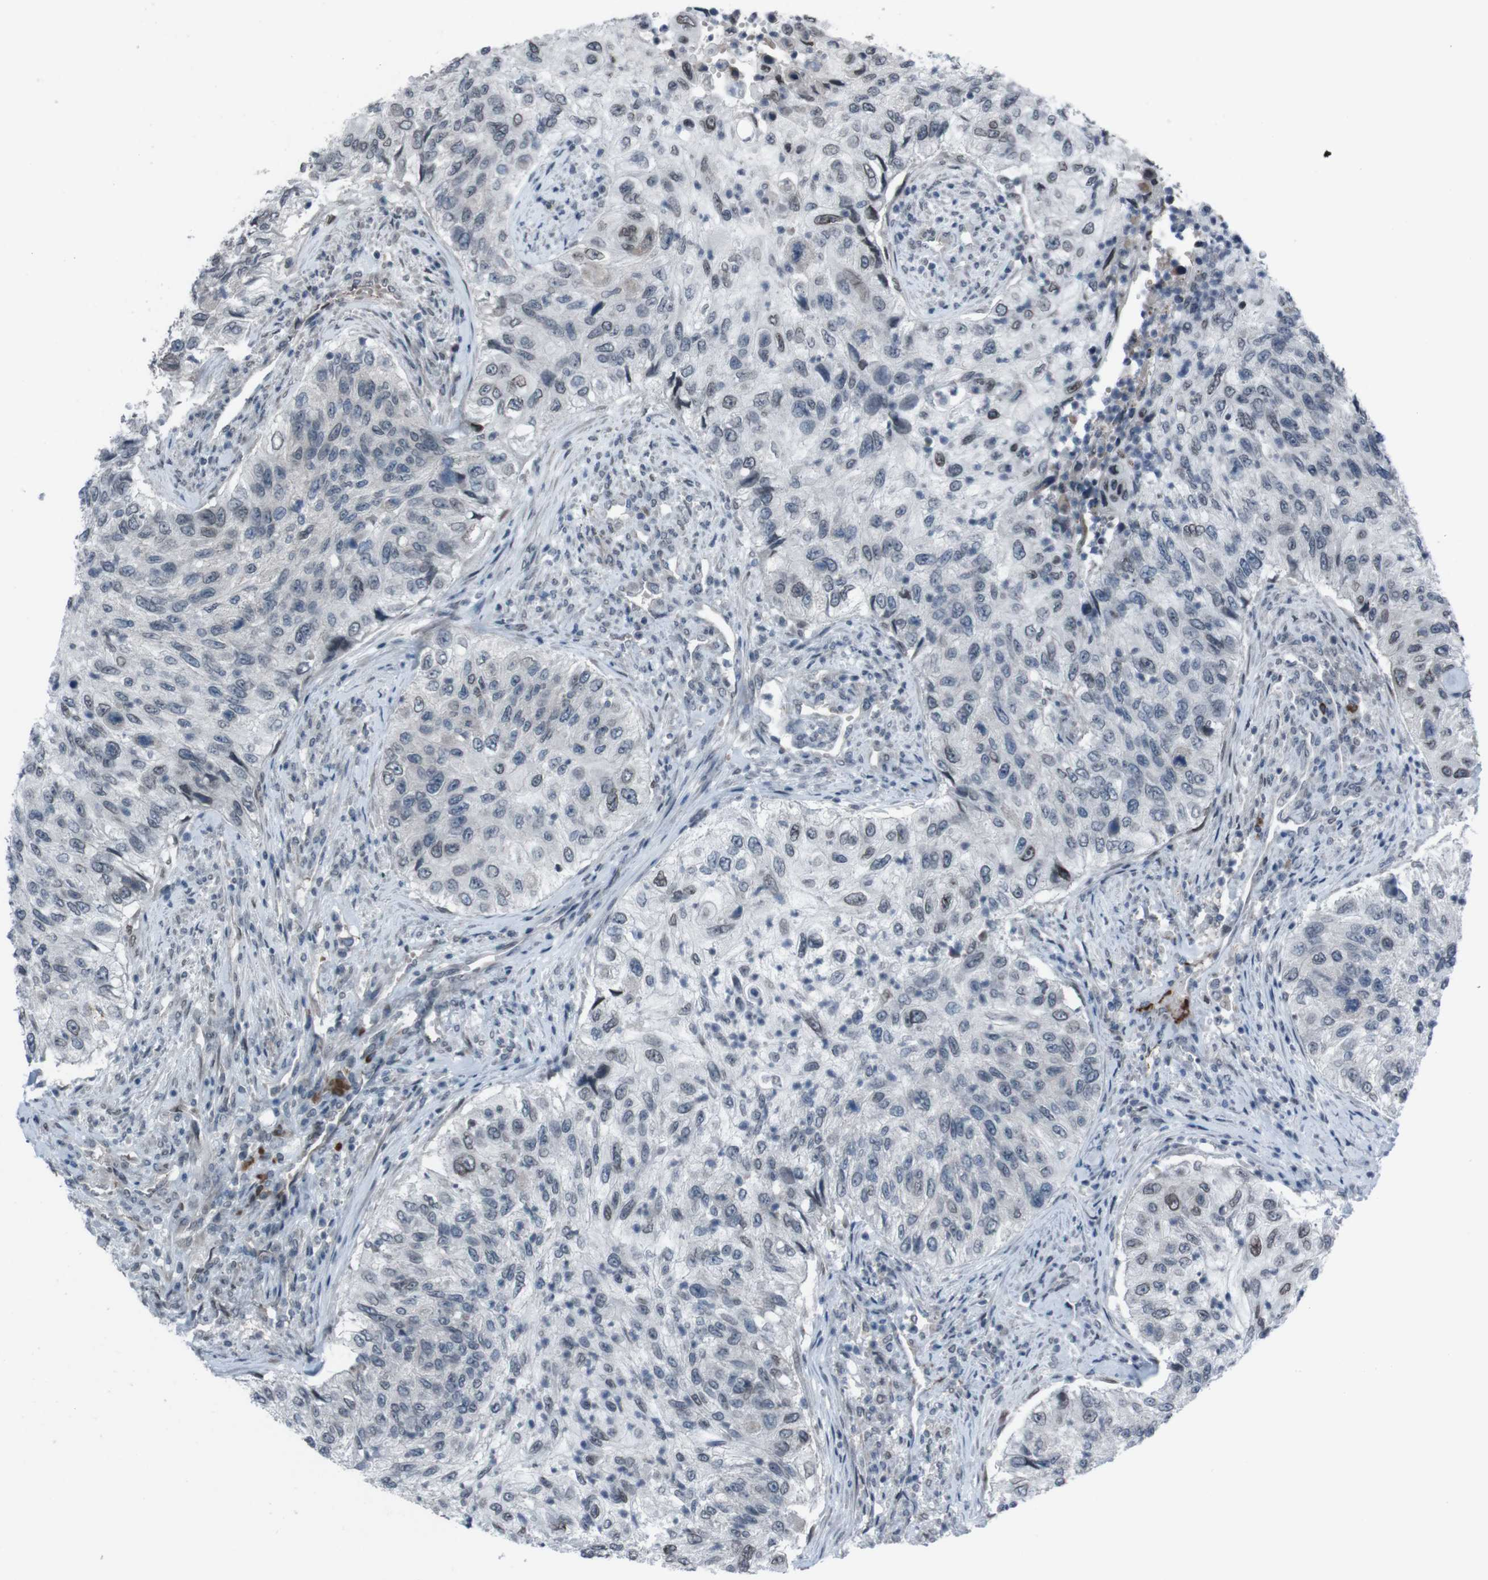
{"staining": {"intensity": "weak", "quantity": "<25%", "location": "cytoplasmic/membranous,nuclear"}, "tissue": "urothelial cancer", "cell_type": "Tumor cells", "image_type": "cancer", "snomed": [{"axis": "morphology", "description": "Urothelial carcinoma, High grade"}, {"axis": "topography", "description": "Urinary bladder"}], "caption": "This is an immunohistochemistry histopathology image of human urothelial cancer. There is no staining in tumor cells.", "gene": "SS18L1", "patient": {"sex": "female", "age": 60}}